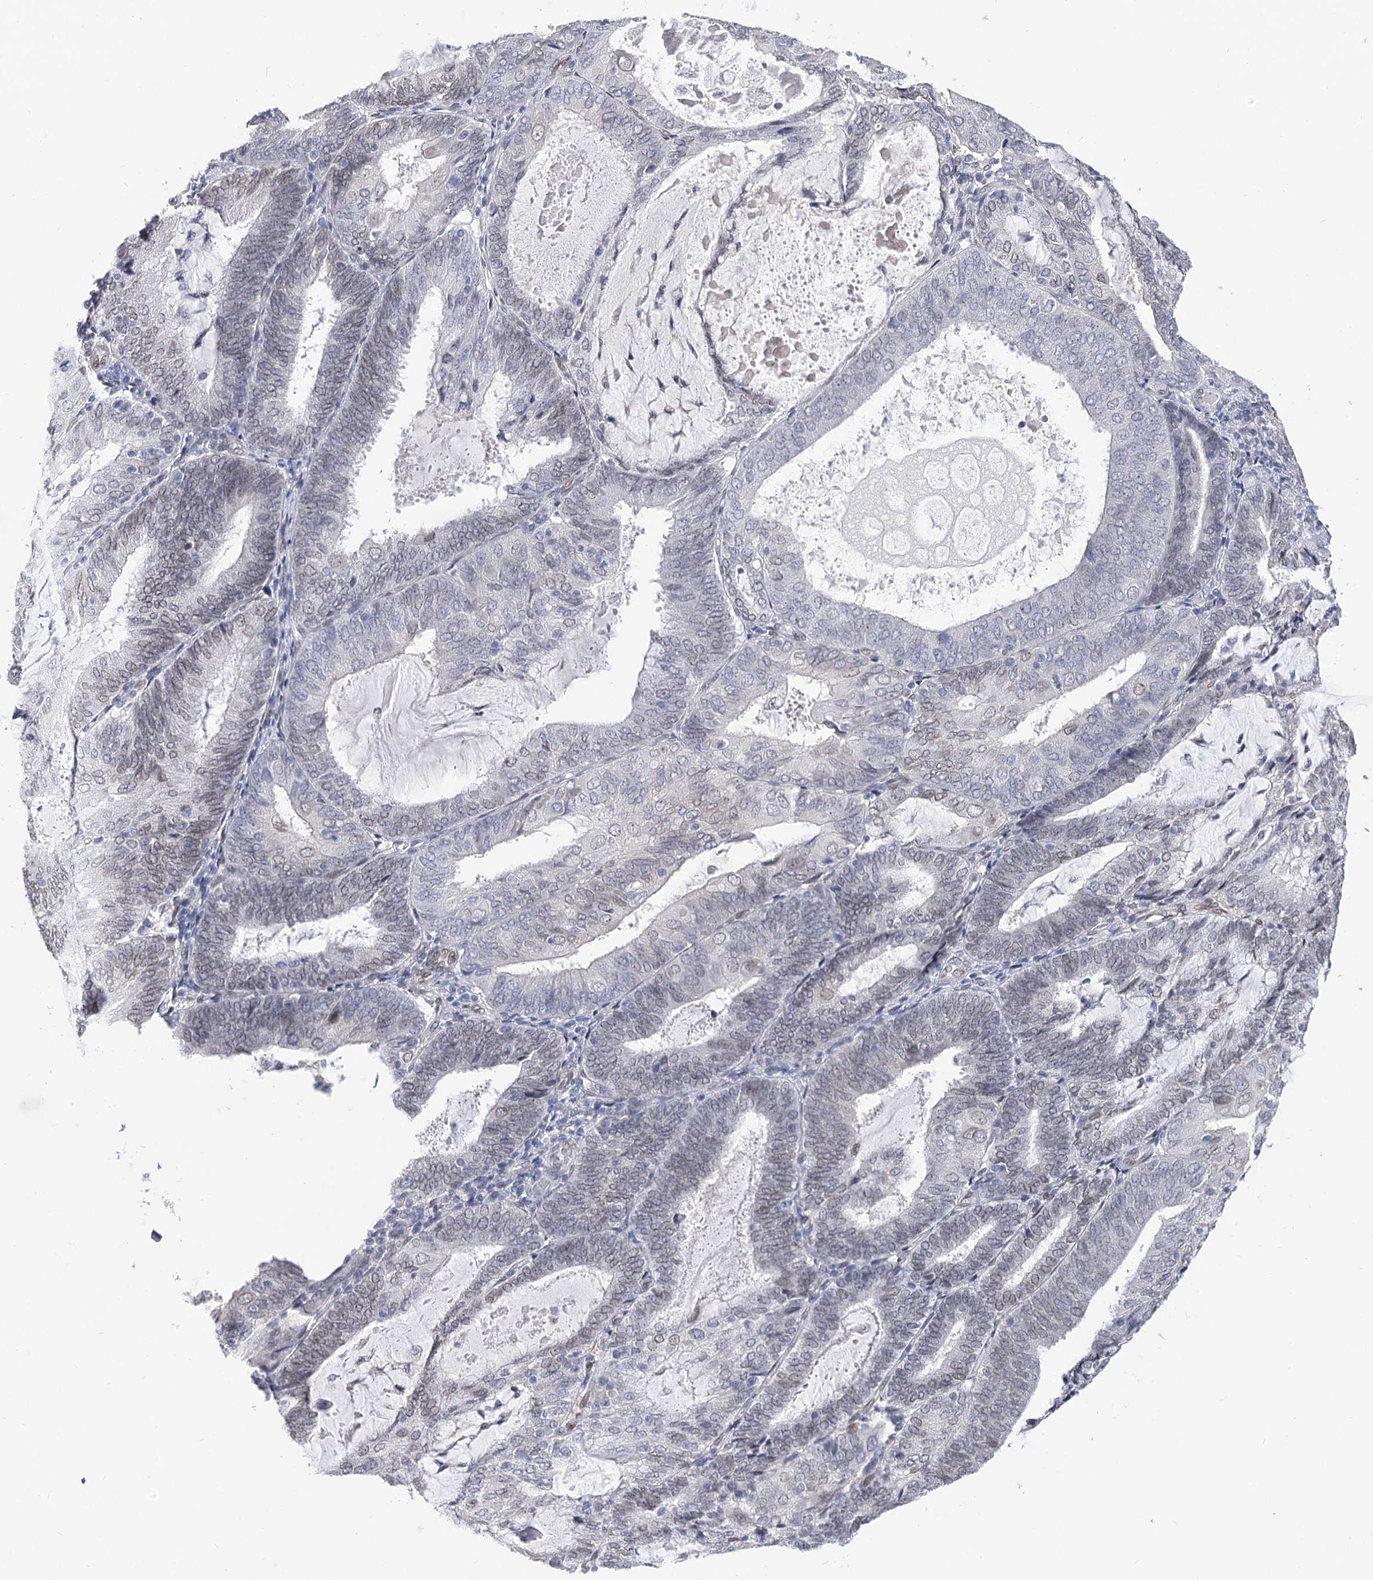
{"staining": {"intensity": "weak", "quantity": "<25%", "location": "cytoplasmic/membranous,nuclear"}, "tissue": "endometrial cancer", "cell_type": "Tumor cells", "image_type": "cancer", "snomed": [{"axis": "morphology", "description": "Adenocarcinoma, NOS"}, {"axis": "topography", "description": "Endometrium"}], "caption": "A photomicrograph of human endometrial adenocarcinoma is negative for staining in tumor cells.", "gene": "TMEM201", "patient": {"sex": "female", "age": 81}}